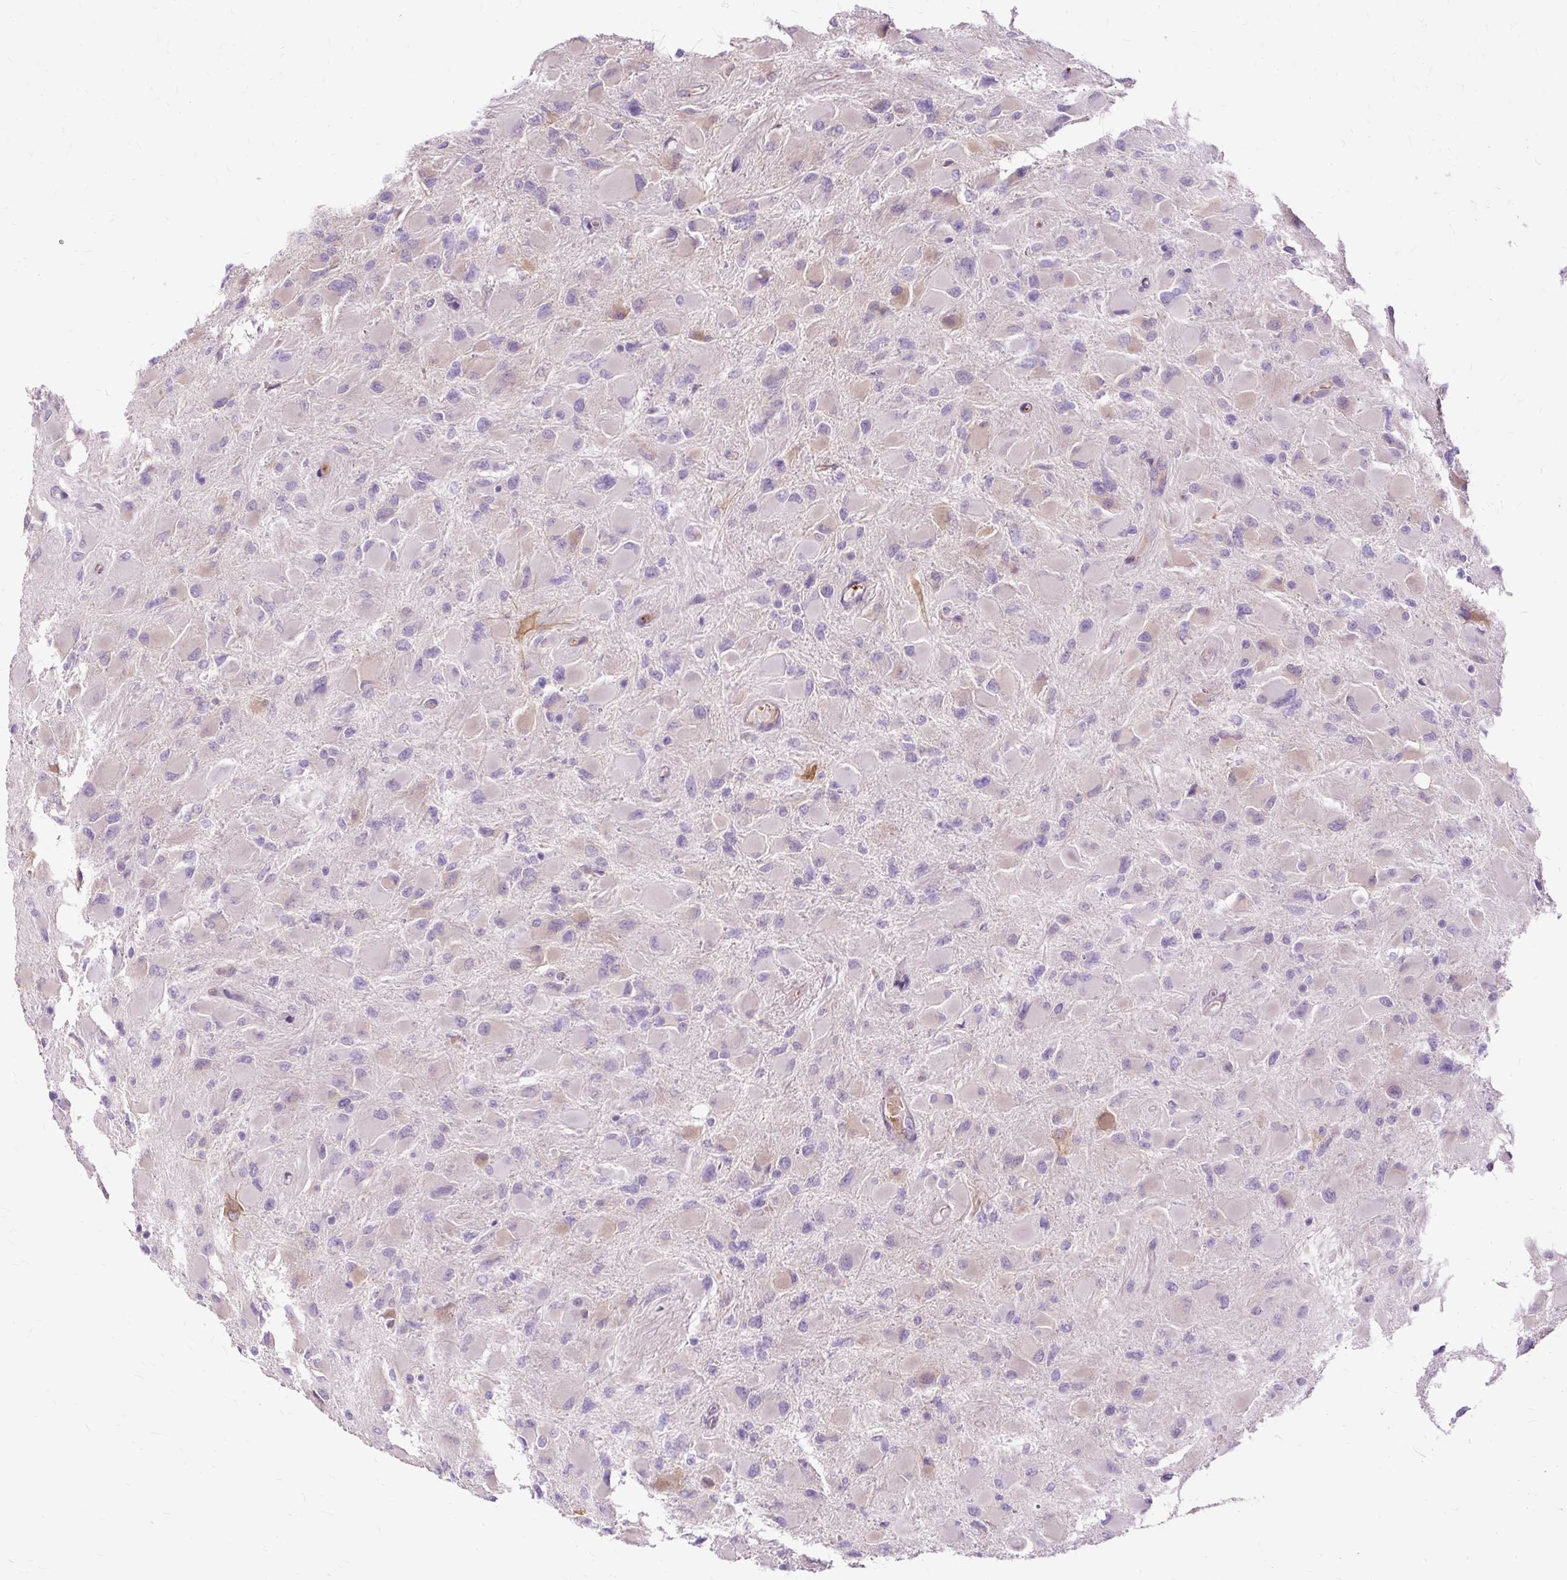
{"staining": {"intensity": "weak", "quantity": "<25%", "location": "cytoplasmic/membranous"}, "tissue": "glioma", "cell_type": "Tumor cells", "image_type": "cancer", "snomed": [{"axis": "morphology", "description": "Glioma, malignant, High grade"}, {"axis": "topography", "description": "Cerebral cortex"}], "caption": "This is an immunohistochemistry histopathology image of high-grade glioma (malignant). There is no staining in tumor cells.", "gene": "DCTN4", "patient": {"sex": "female", "age": 36}}